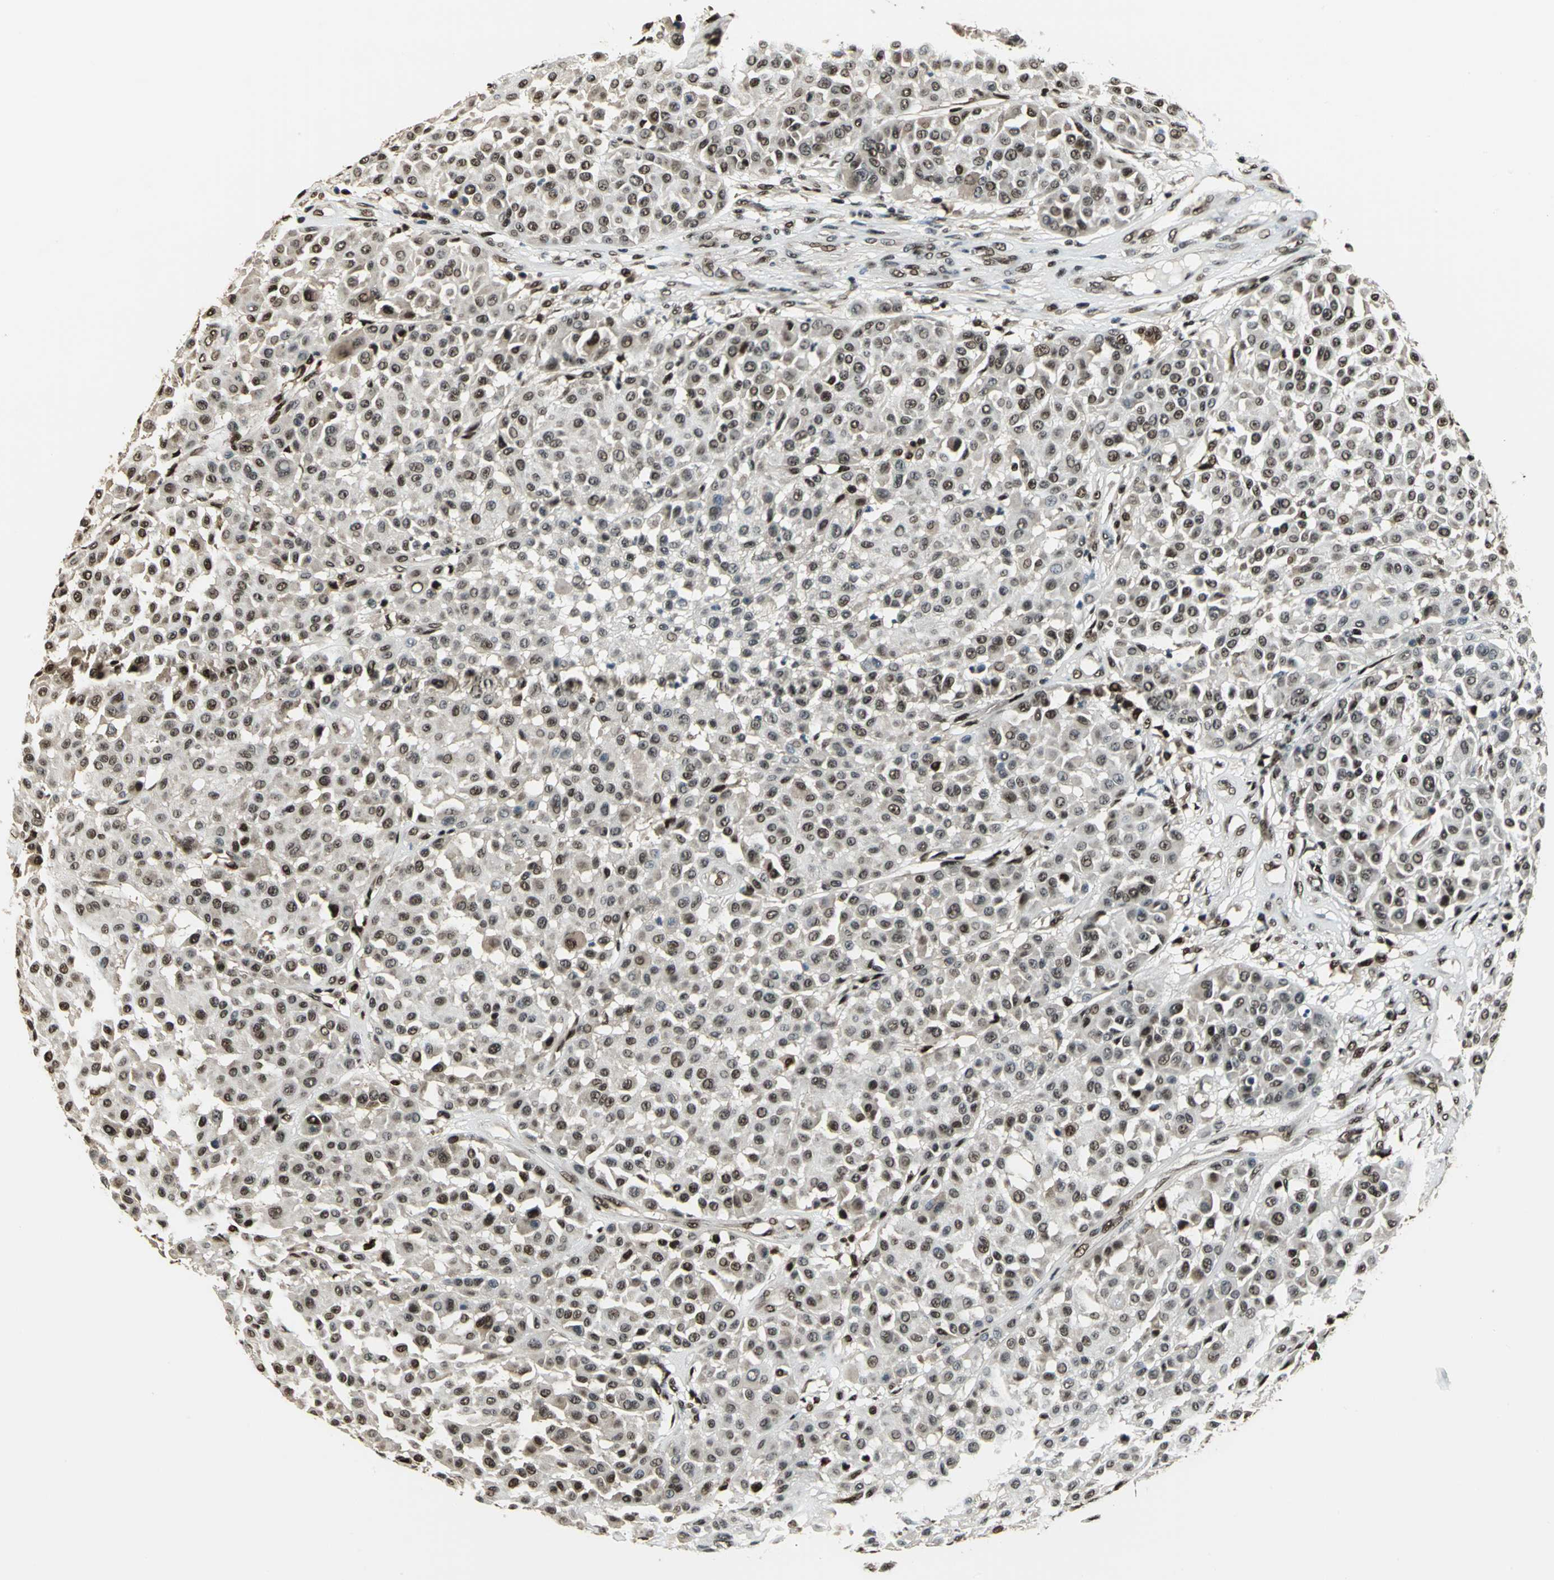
{"staining": {"intensity": "moderate", "quantity": "25%-75%", "location": "nuclear"}, "tissue": "melanoma", "cell_type": "Tumor cells", "image_type": "cancer", "snomed": [{"axis": "morphology", "description": "Malignant melanoma, Metastatic site"}, {"axis": "topography", "description": "Soft tissue"}], "caption": "This is a histology image of immunohistochemistry (IHC) staining of melanoma, which shows moderate positivity in the nuclear of tumor cells.", "gene": "MIS18BP1", "patient": {"sex": "male", "age": 41}}